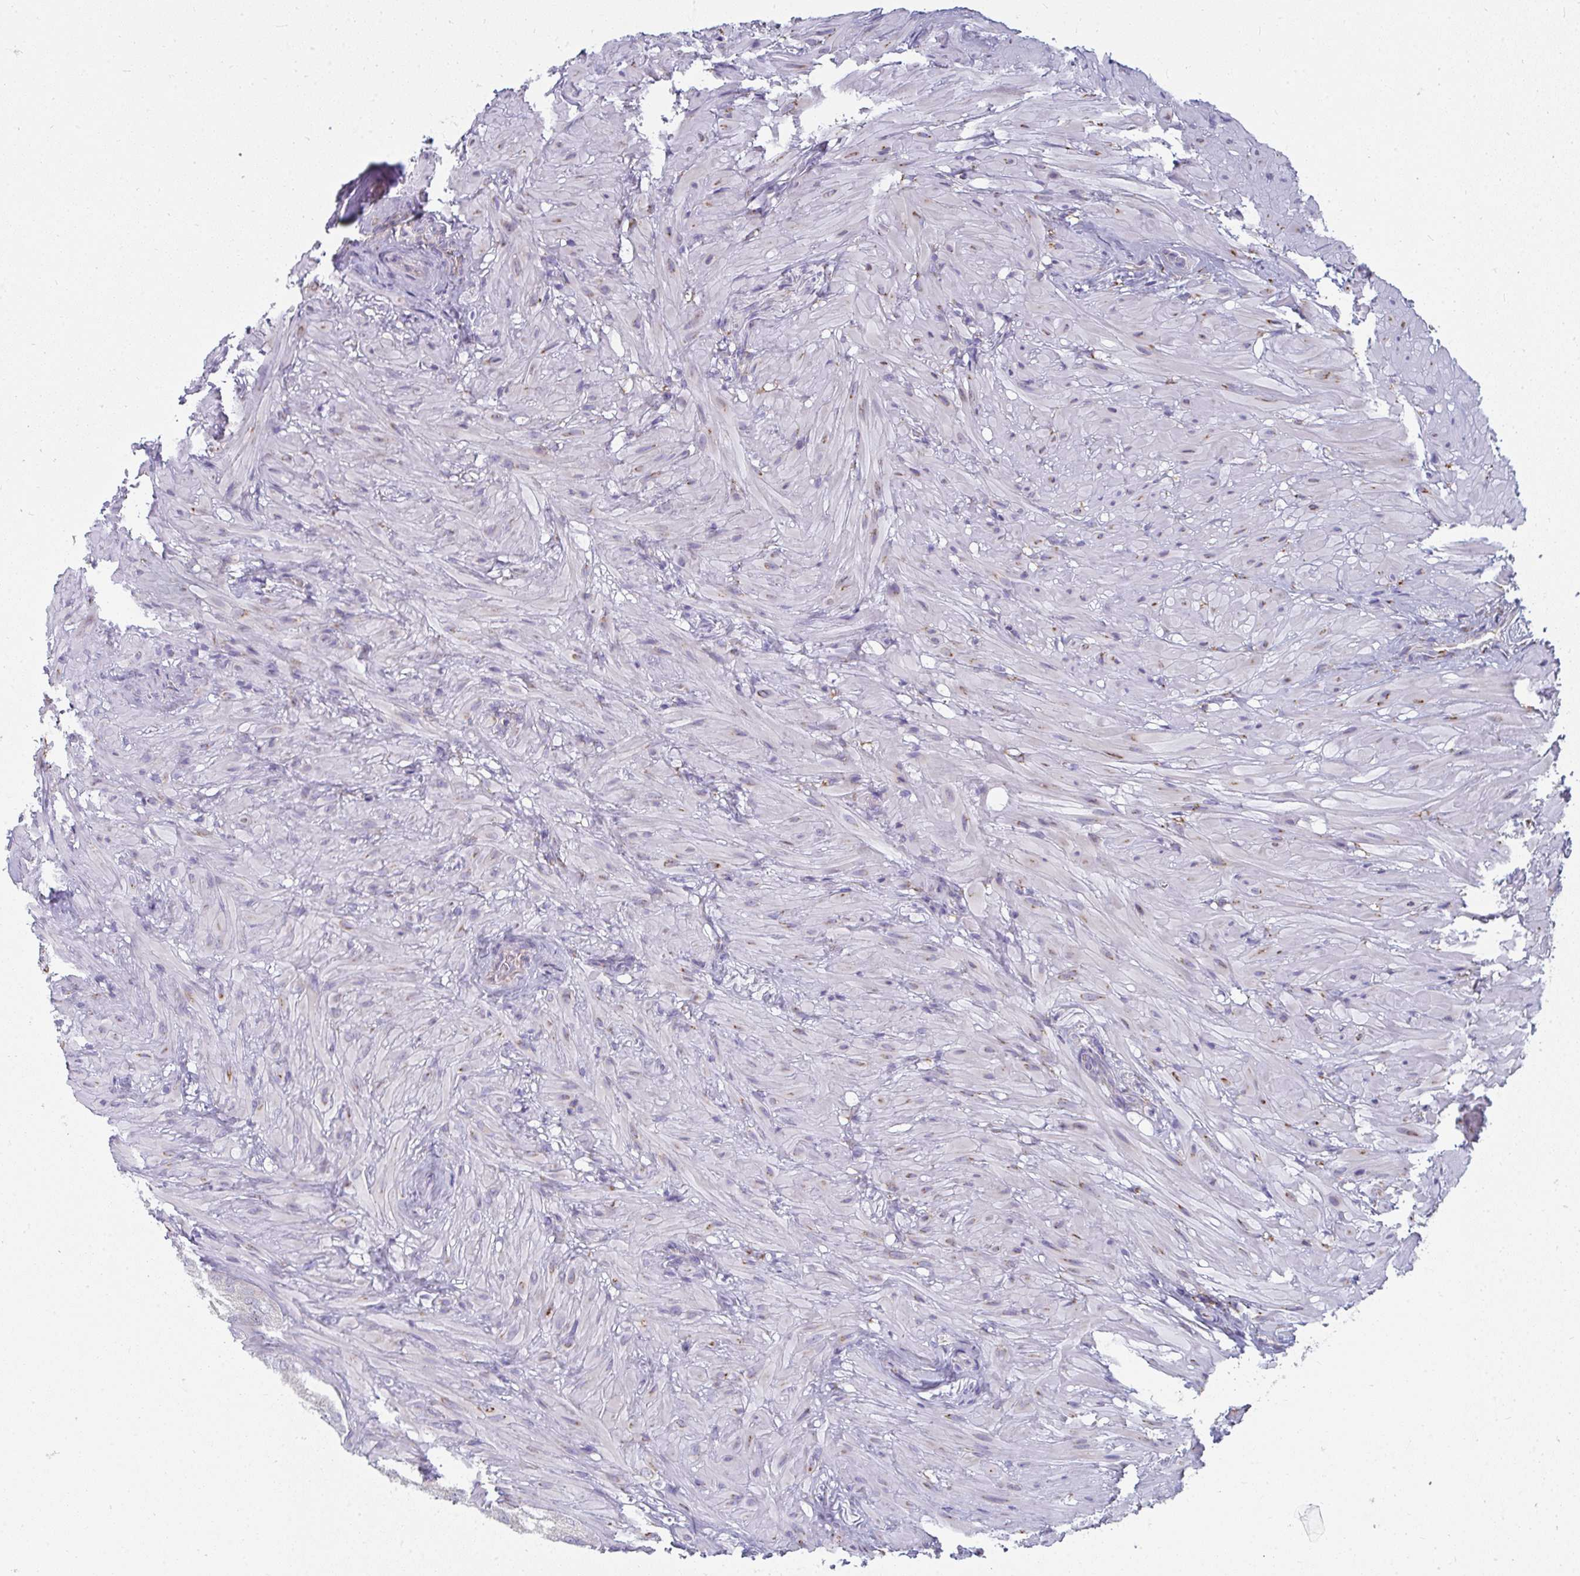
{"staining": {"intensity": "weak", "quantity": "<25%", "location": "cytoplasmic/membranous"}, "tissue": "seminal vesicle", "cell_type": "Glandular cells", "image_type": "normal", "snomed": [{"axis": "morphology", "description": "Normal tissue, NOS"}, {"axis": "topography", "description": "Seminal veicle"}], "caption": "This is an IHC micrograph of normal seminal vesicle. There is no staining in glandular cells.", "gene": "SHROOM1", "patient": {"sex": "male", "age": 47}}